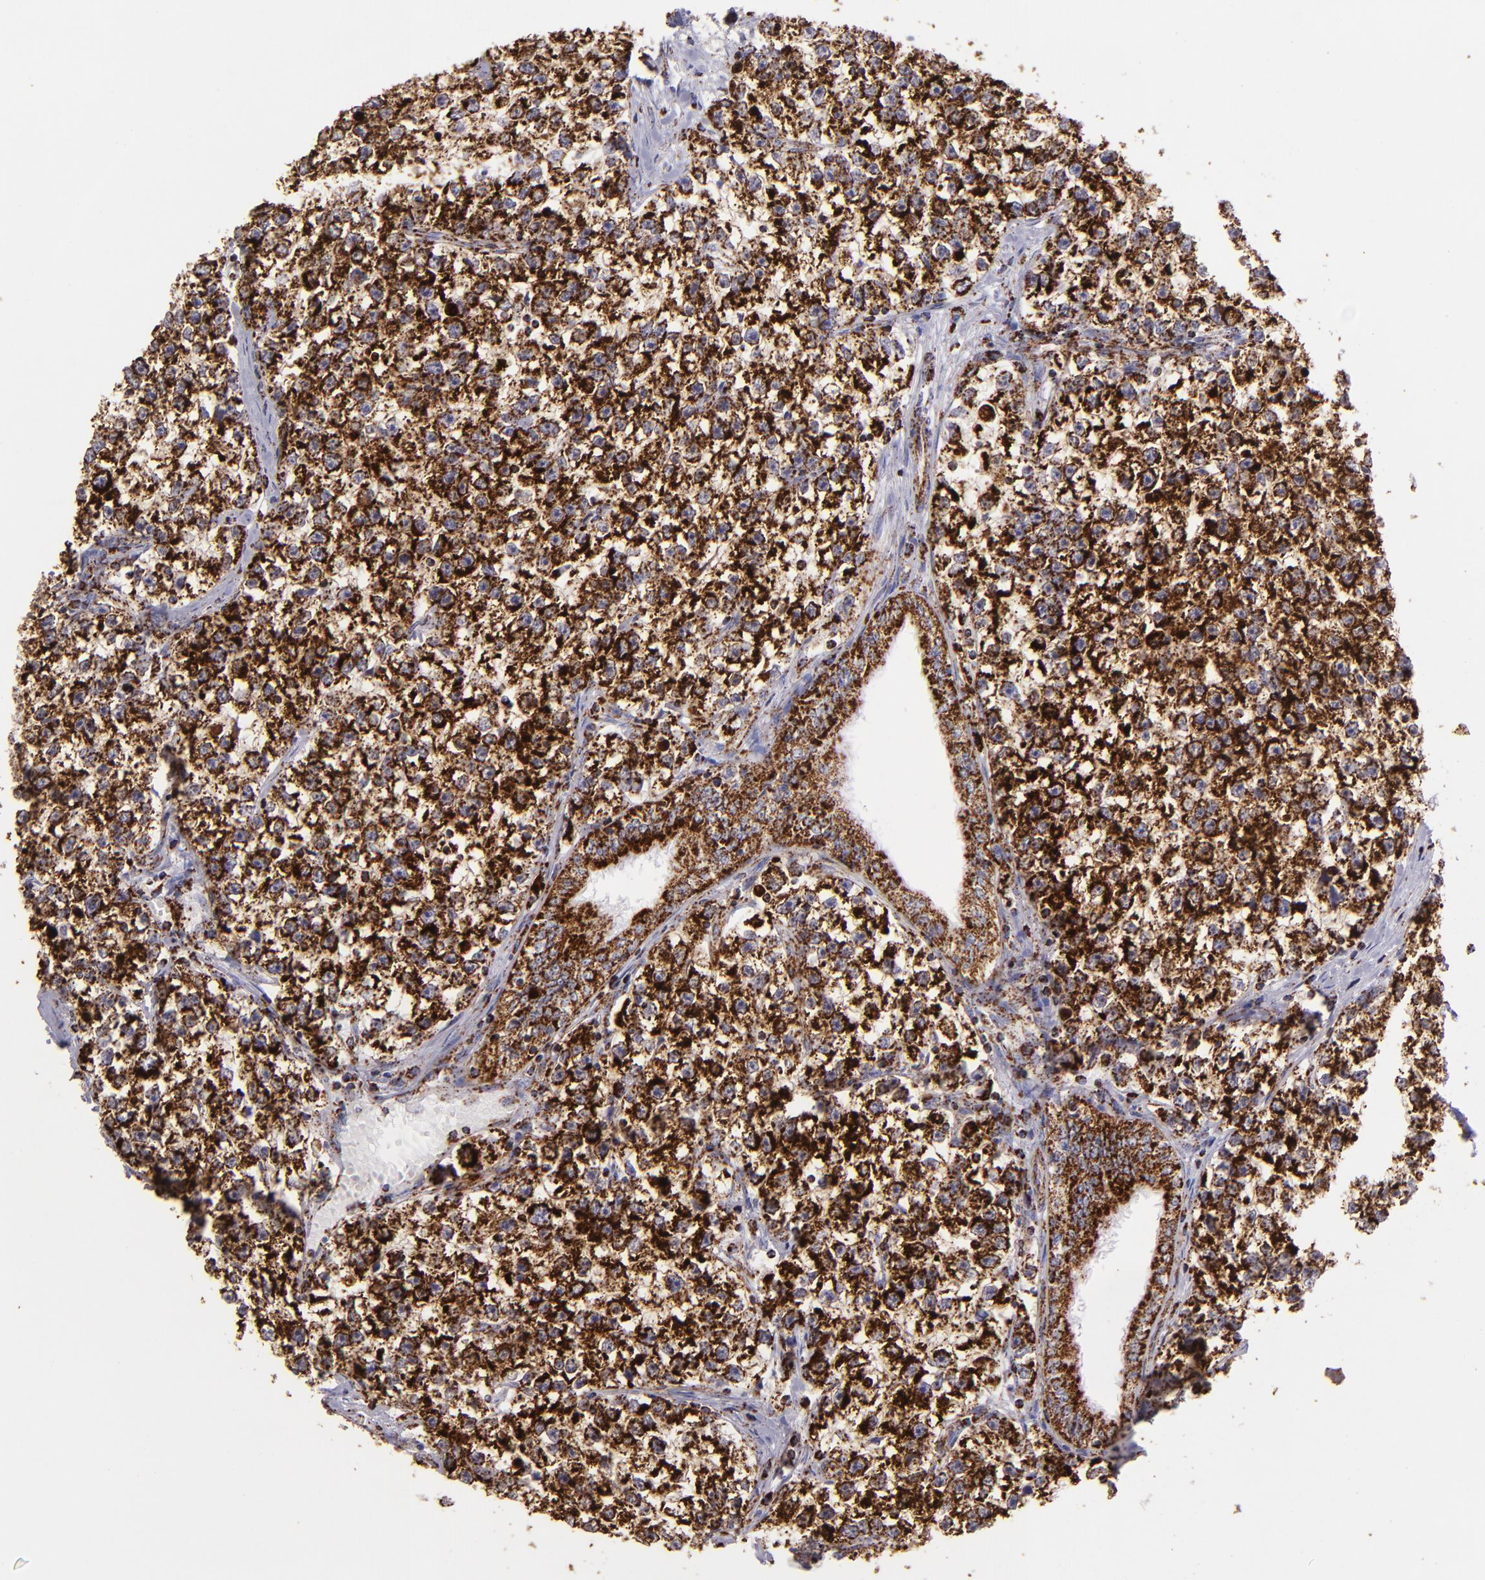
{"staining": {"intensity": "strong", "quantity": ">75%", "location": "cytoplasmic/membranous"}, "tissue": "testis cancer", "cell_type": "Tumor cells", "image_type": "cancer", "snomed": [{"axis": "morphology", "description": "Seminoma, NOS"}, {"axis": "morphology", "description": "Carcinoma, Embryonal, NOS"}, {"axis": "topography", "description": "Testis"}], "caption": "Approximately >75% of tumor cells in seminoma (testis) exhibit strong cytoplasmic/membranous protein positivity as visualized by brown immunohistochemical staining.", "gene": "HSPD1", "patient": {"sex": "male", "age": 30}}